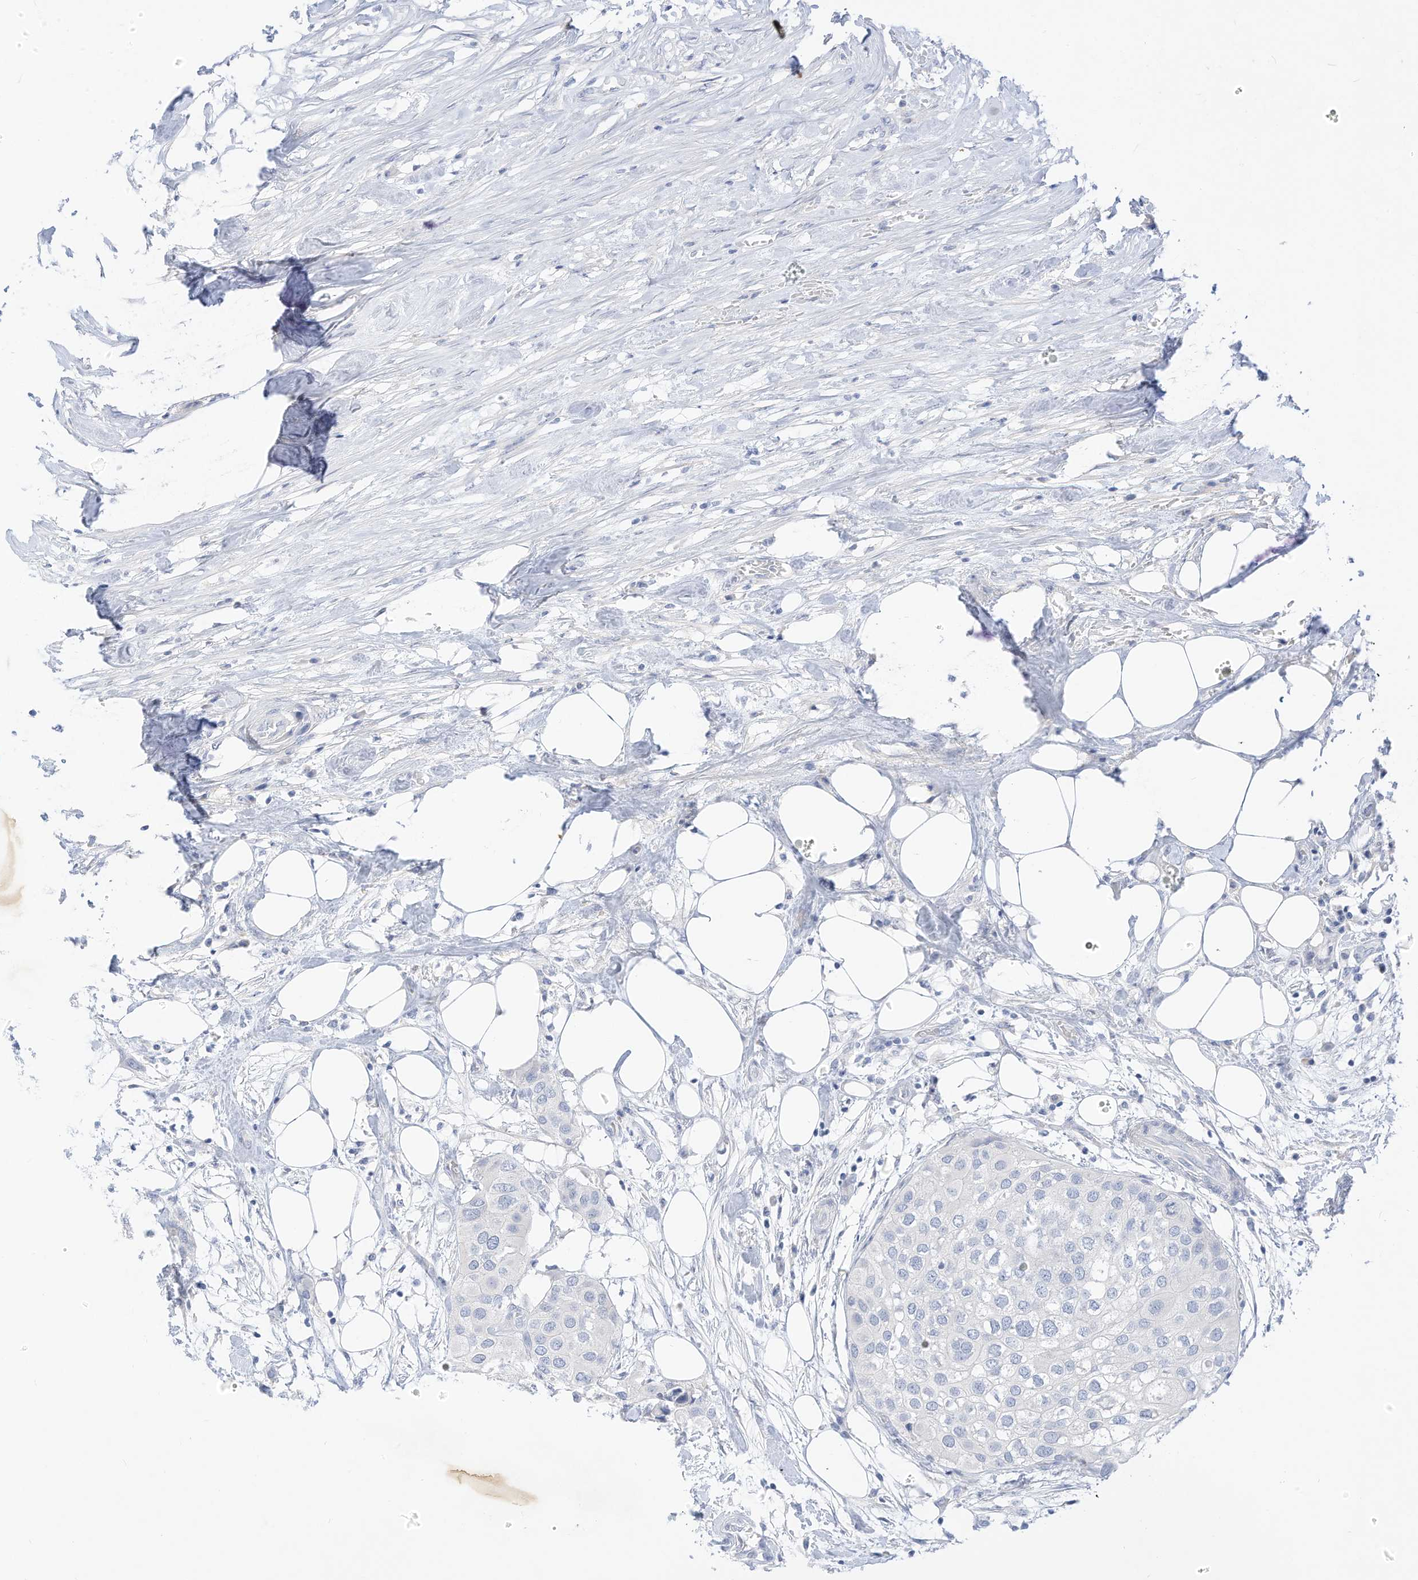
{"staining": {"intensity": "negative", "quantity": "none", "location": "none"}, "tissue": "urothelial cancer", "cell_type": "Tumor cells", "image_type": "cancer", "snomed": [{"axis": "morphology", "description": "Urothelial carcinoma, High grade"}, {"axis": "topography", "description": "Urinary bladder"}], "caption": "The immunohistochemistry (IHC) image has no significant staining in tumor cells of high-grade urothelial carcinoma tissue.", "gene": "SPOCD1", "patient": {"sex": "male", "age": 64}}